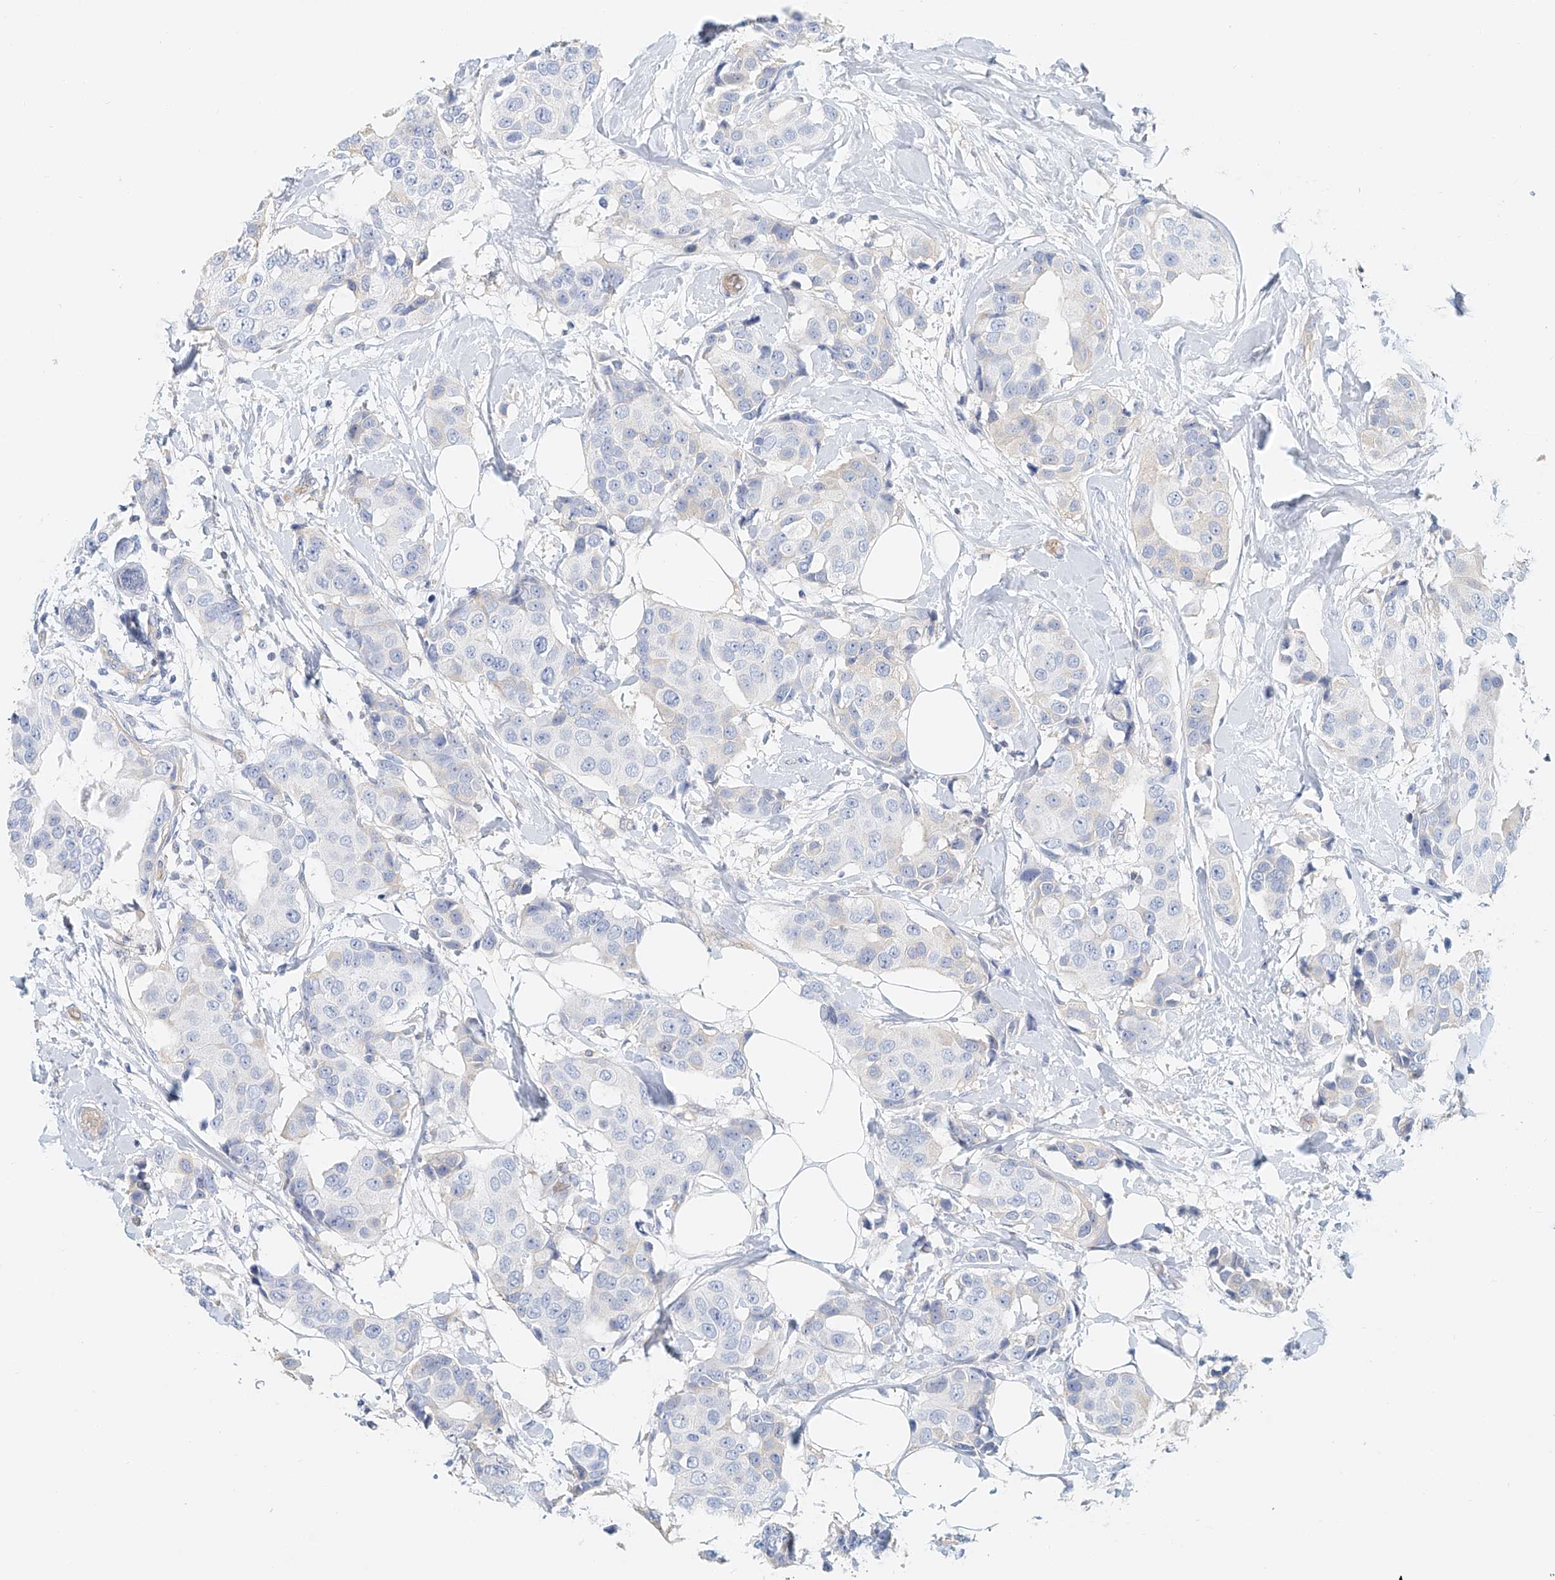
{"staining": {"intensity": "negative", "quantity": "none", "location": "none"}, "tissue": "breast cancer", "cell_type": "Tumor cells", "image_type": "cancer", "snomed": [{"axis": "morphology", "description": "Normal tissue, NOS"}, {"axis": "morphology", "description": "Duct carcinoma"}, {"axis": "topography", "description": "Breast"}], "caption": "High power microscopy micrograph of an IHC histopathology image of intraductal carcinoma (breast), revealing no significant staining in tumor cells.", "gene": "FRYL", "patient": {"sex": "female", "age": 39}}